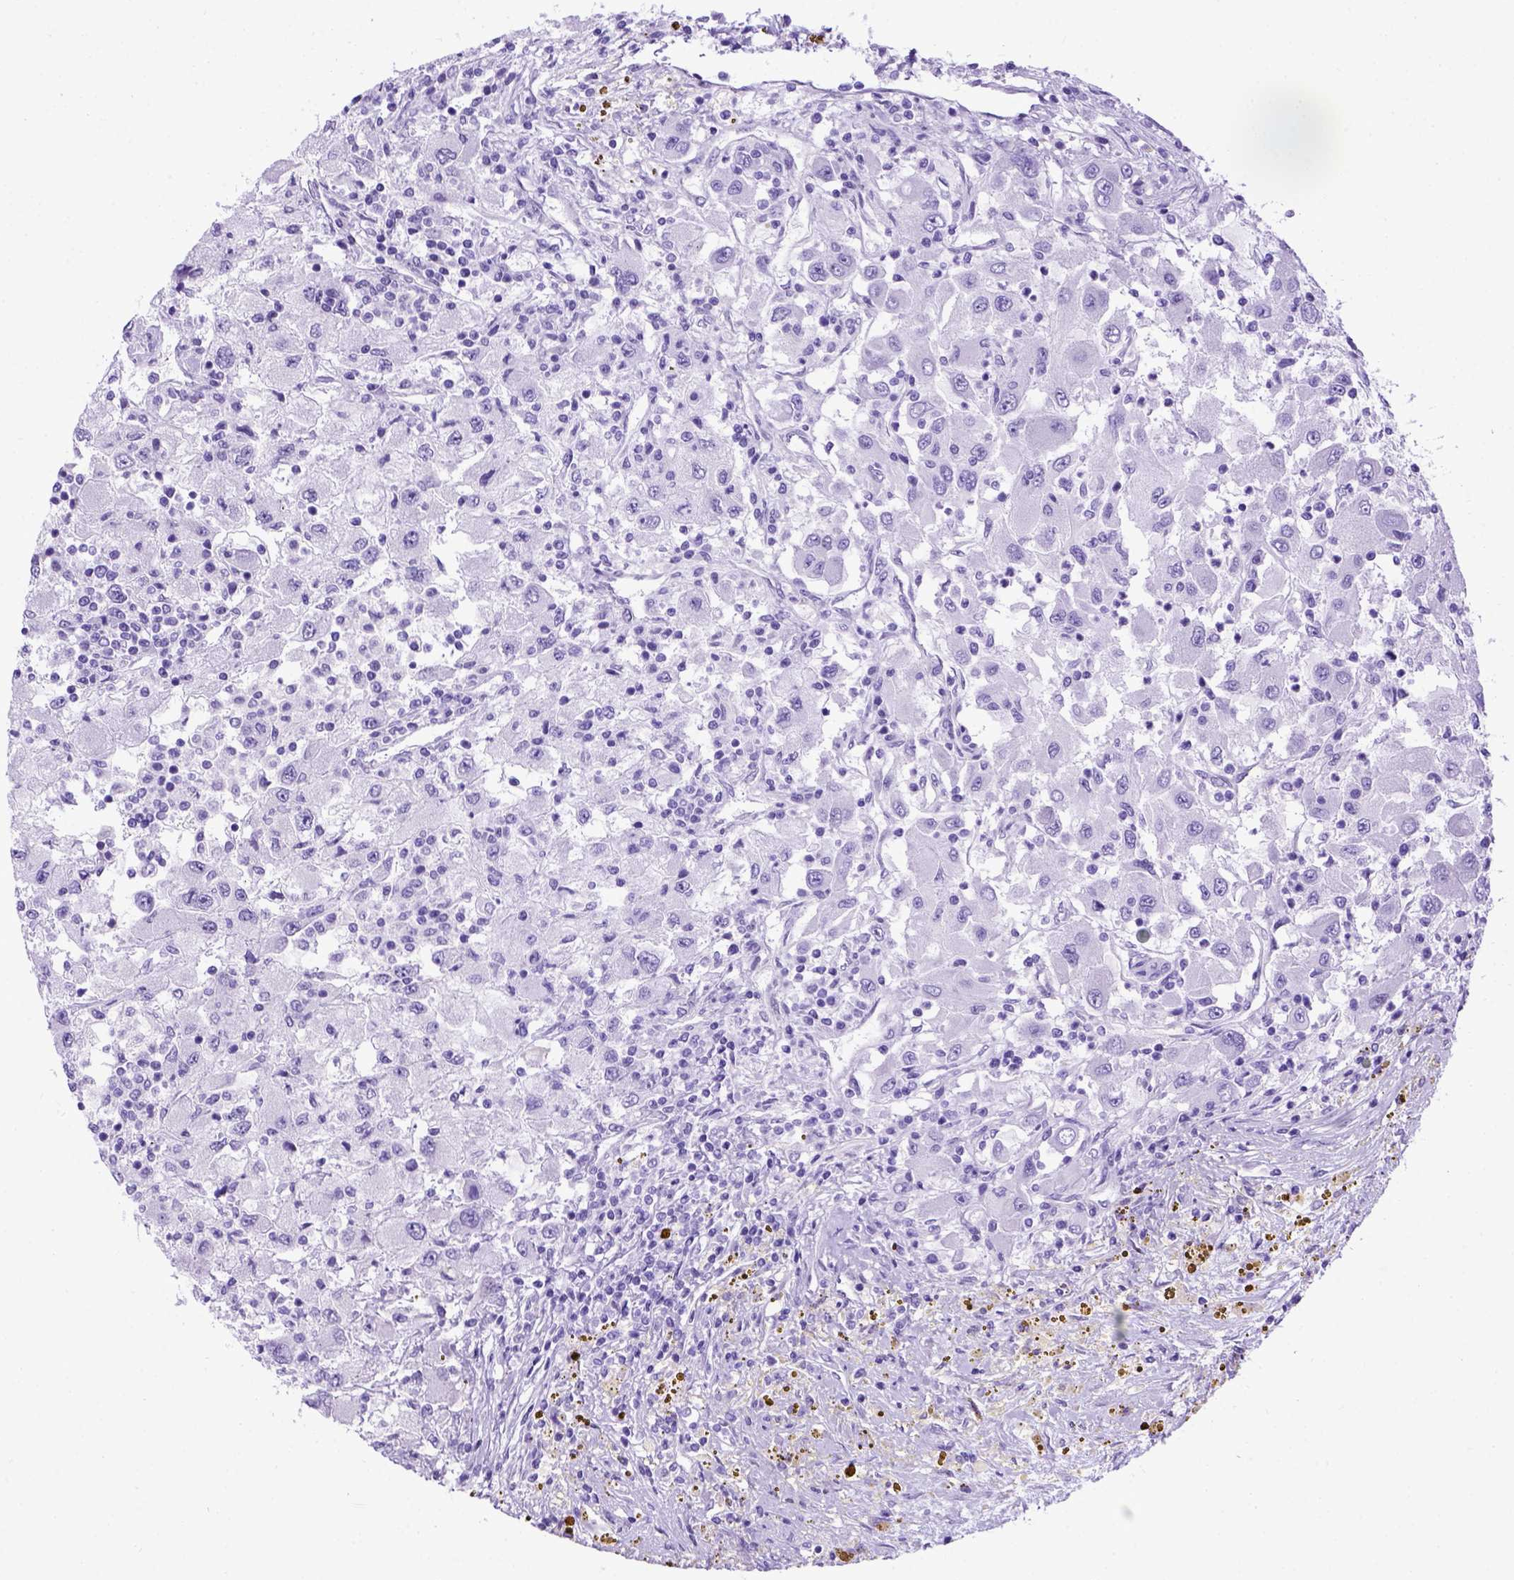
{"staining": {"intensity": "negative", "quantity": "none", "location": "none"}, "tissue": "renal cancer", "cell_type": "Tumor cells", "image_type": "cancer", "snomed": [{"axis": "morphology", "description": "Adenocarcinoma, NOS"}, {"axis": "topography", "description": "Kidney"}], "caption": "Tumor cells are negative for brown protein staining in adenocarcinoma (renal). The staining is performed using DAB (3,3'-diaminobenzidine) brown chromogen with nuclei counter-stained in using hematoxylin.", "gene": "ADAM12", "patient": {"sex": "female", "age": 67}}